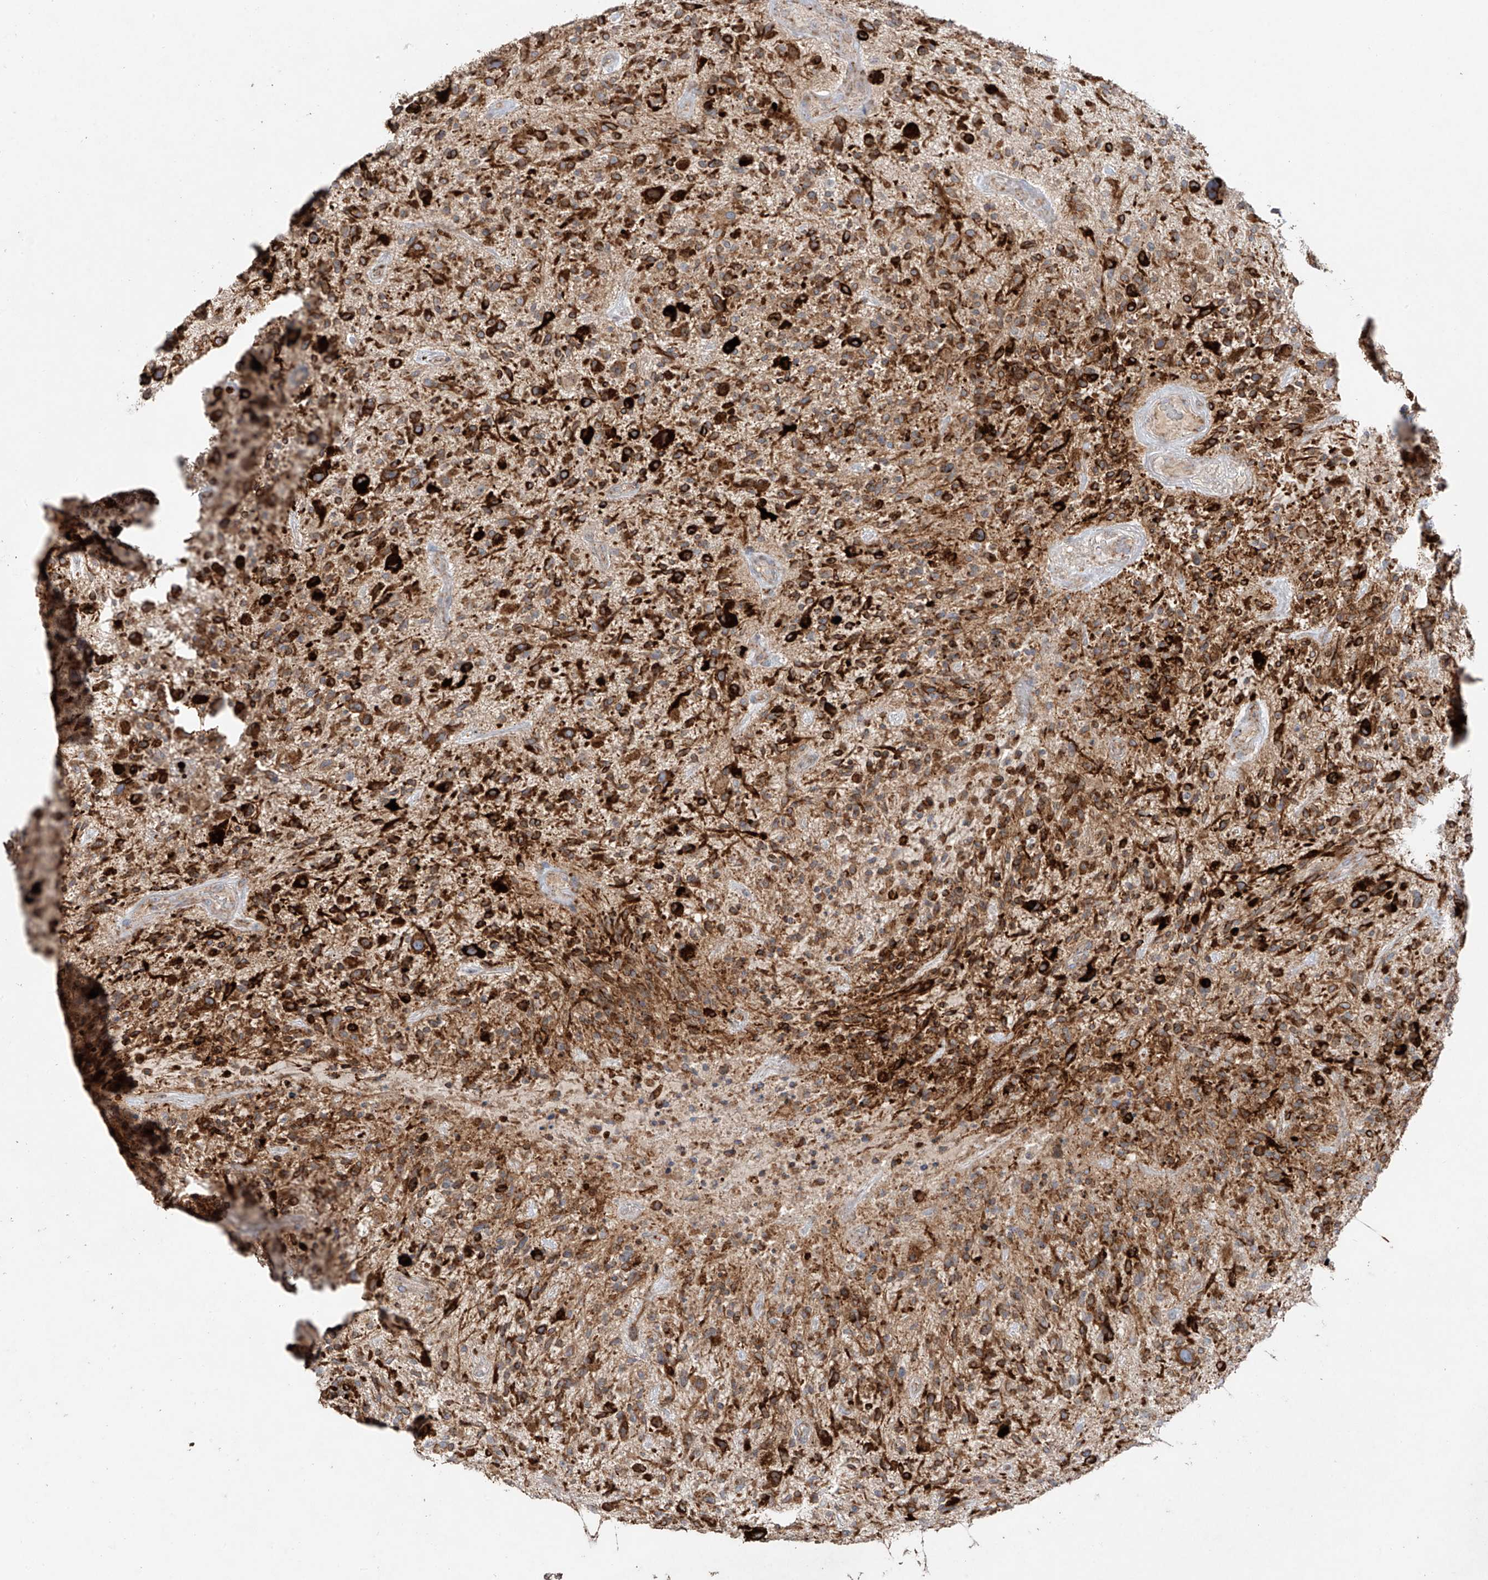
{"staining": {"intensity": "strong", "quantity": "25%-75%", "location": "cytoplasmic/membranous"}, "tissue": "glioma", "cell_type": "Tumor cells", "image_type": "cancer", "snomed": [{"axis": "morphology", "description": "Glioma, malignant, High grade"}, {"axis": "topography", "description": "Brain"}], "caption": "Malignant high-grade glioma stained for a protein exhibits strong cytoplasmic/membranous positivity in tumor cells. (DAB IHC with brightfield microscopy, high magnification).", "gene": "COLGALT2", "patient": {"sex": "male", "age": 47}}